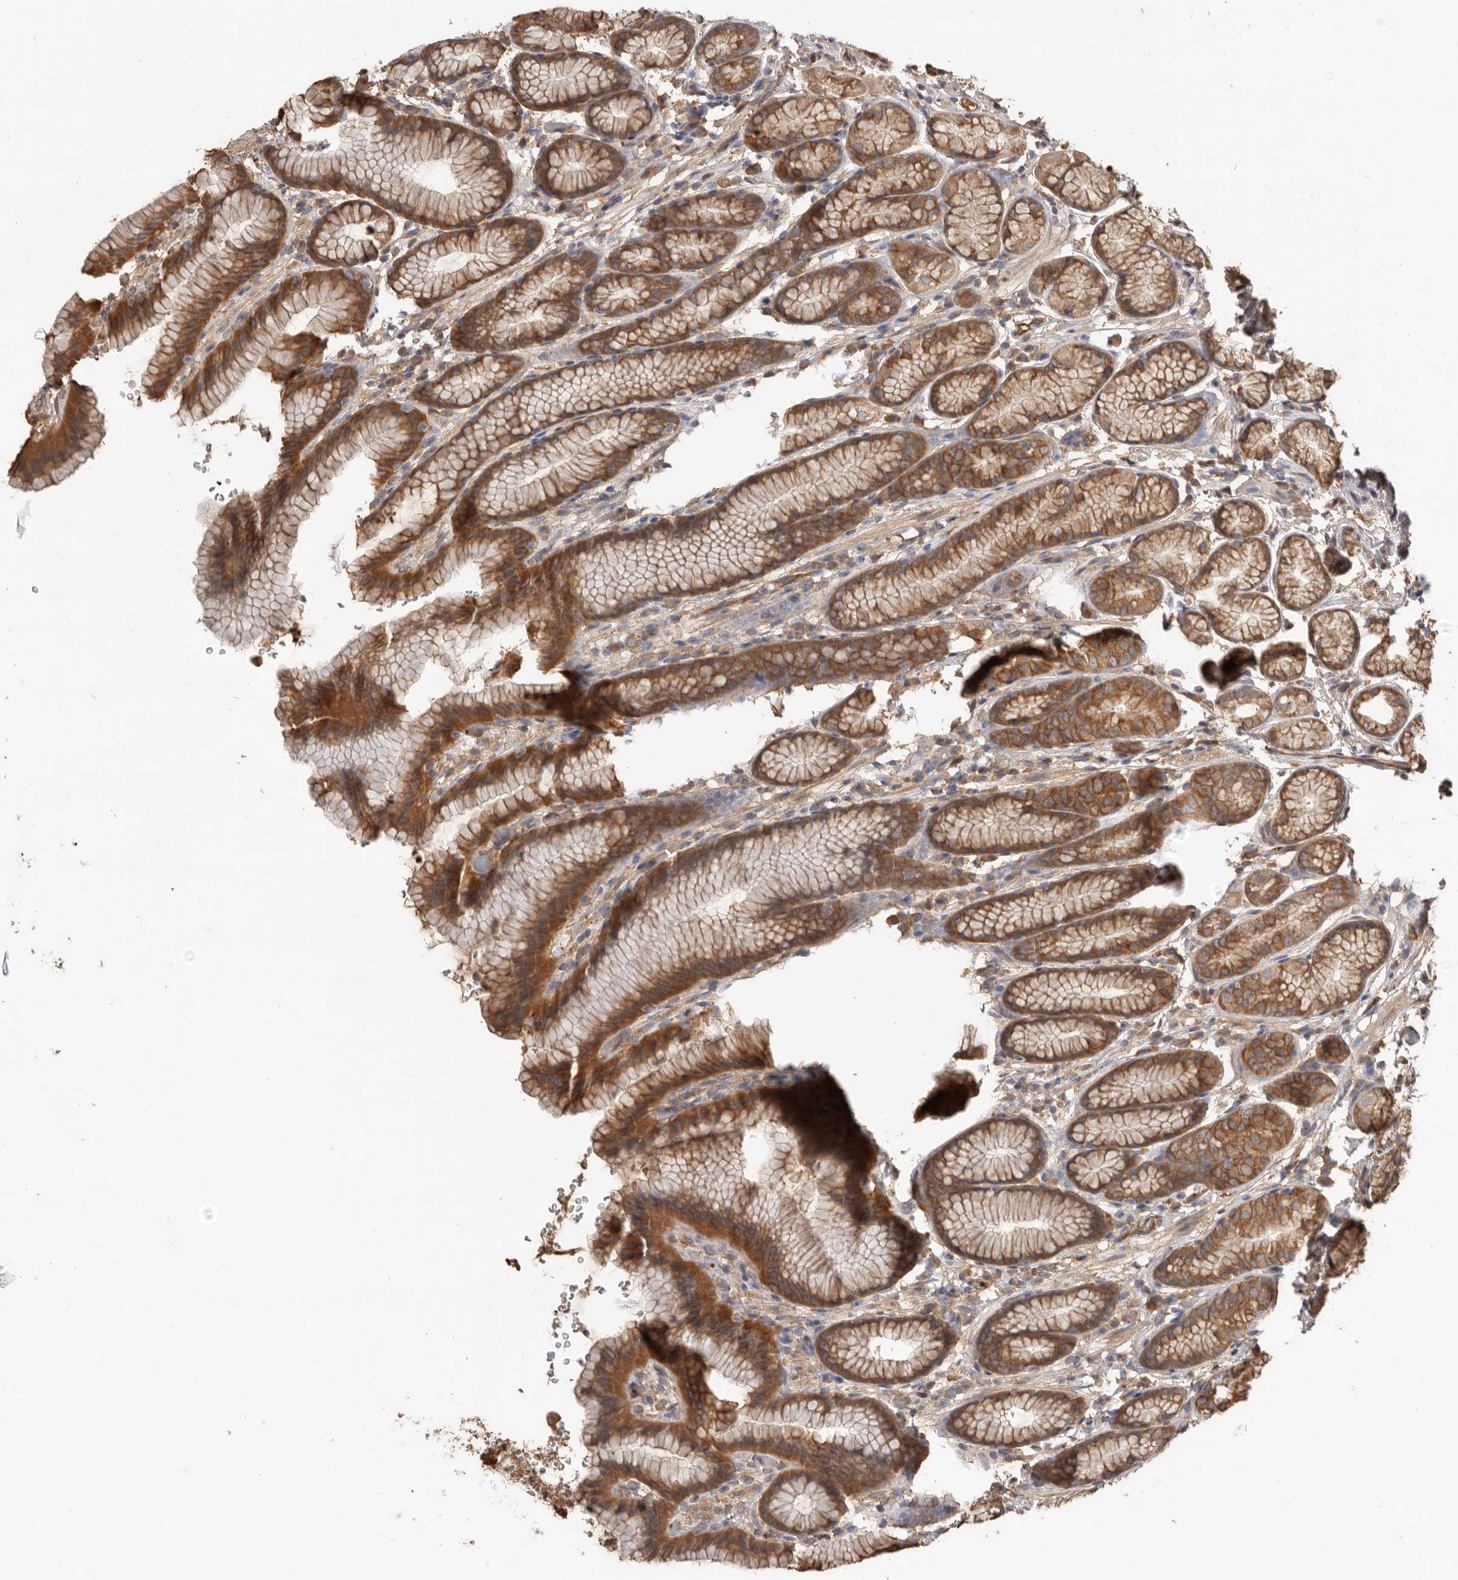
{"staining": {"intensity": "moderate", "quantity": ">75%", "location": "cytoplasmic/membranous"}, "tissue": "stomach", "cell_type": "Glandular cells", "image_type": "normal", "snomed": [{"axis": "morphology", "description": "Normal tissue, NOS"}, {"axis": "topography", "description": "Stomach"}], "caption": "Stomach stained with immunohistochemistry (IHC) reveals moderate cytoplasmic/membranous staining in approximately >75% of glandular cells.", "gene": "CDC42BPB", "patient": {"sex": "male", "age": 42}}